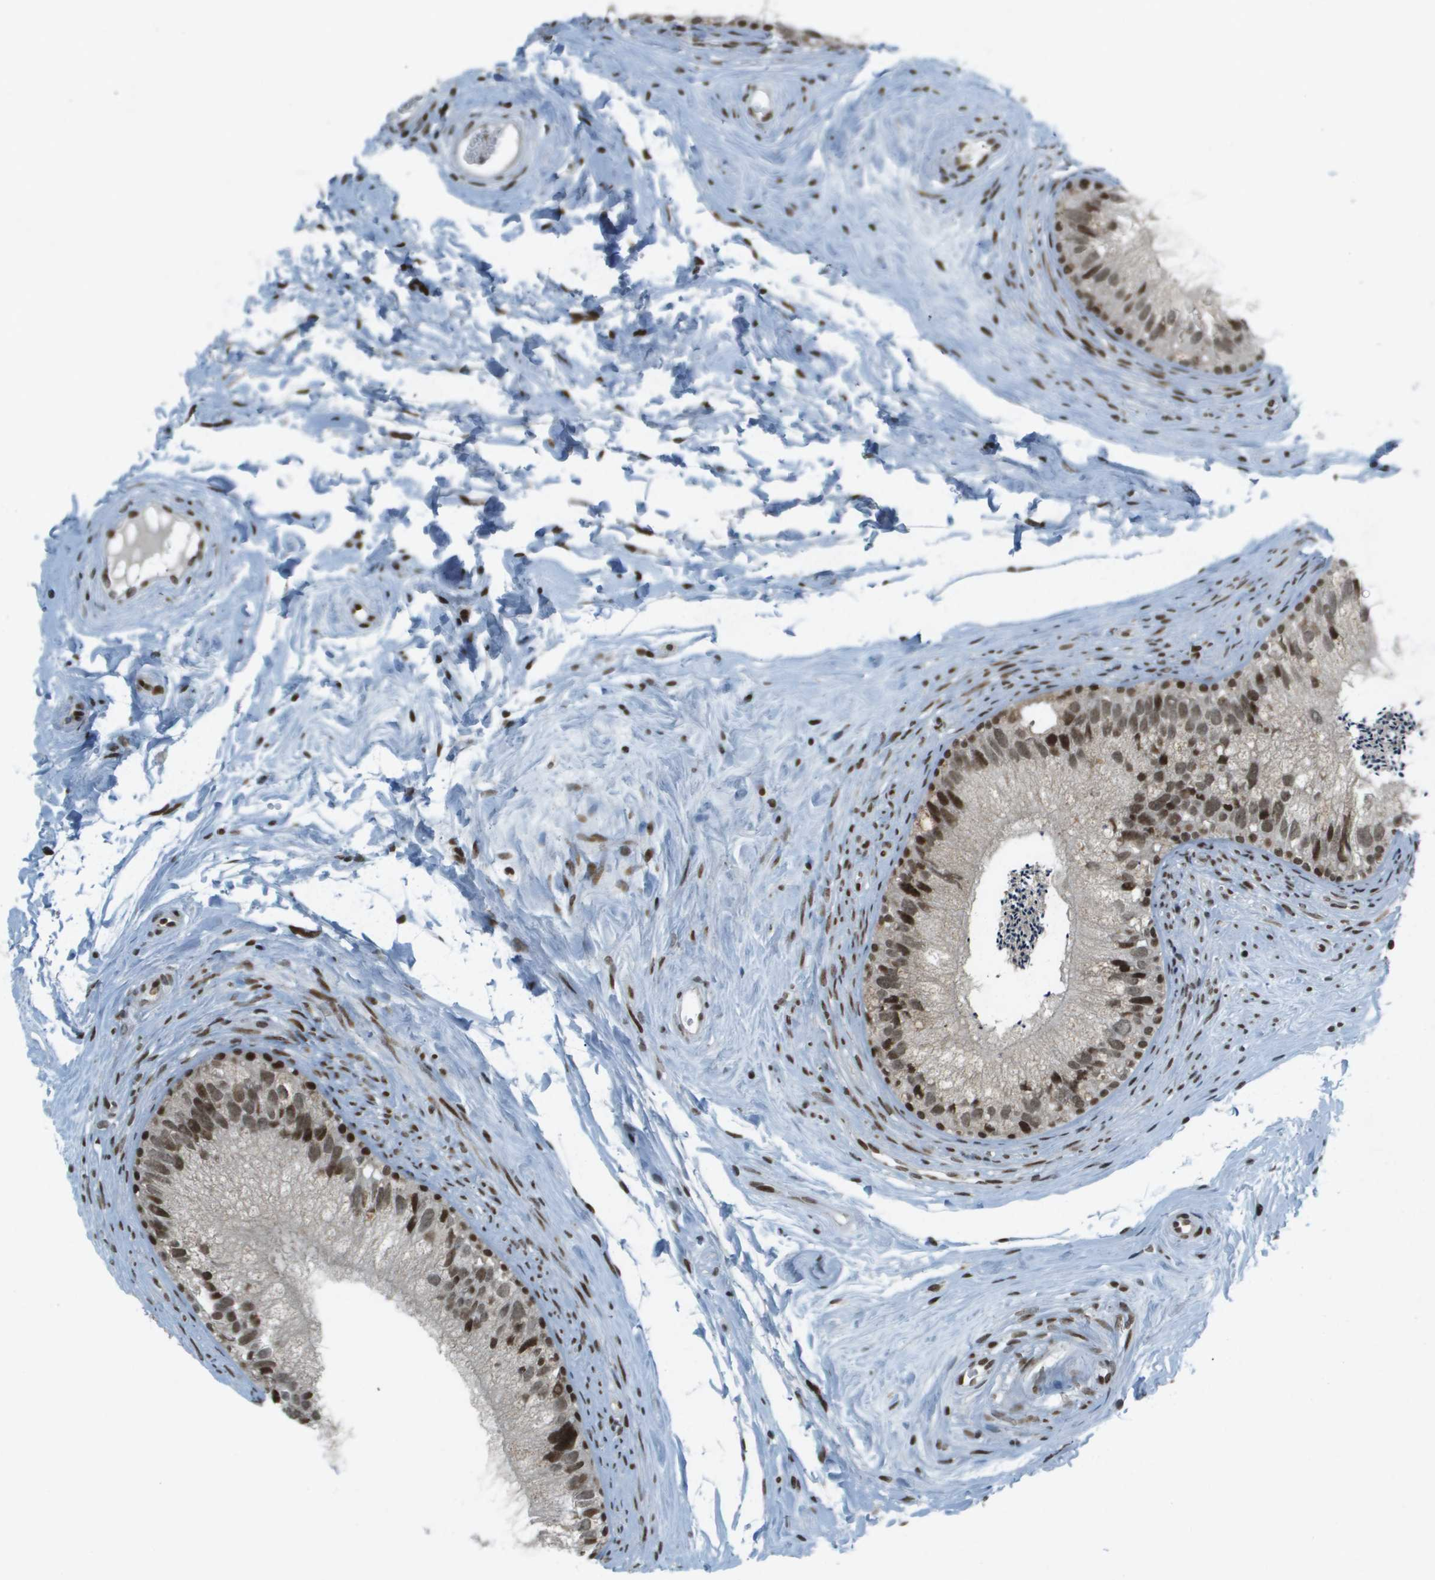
{"staining": {"intensity": "strong", "quantity": ">75%", "location": "nuclear"}, "tissue": "epididymis", "cell_type": "Glandular cells", "image_type": "normal", "snomed": [{"axis": "morphology", "description": "Normal tissue, NOS"}, {"axis": "topography", "description": "Epididymis"}], "caption": "Normal epididymis was stained to show a protein in brown. There is high levels of strong nuclear expression in approximately >75% of glandular cells. The staining was performed using DAB to visualize the protein expression in brown, while the nuclei were stained in blue with hematoxylin (Magnification: 20x).", "gene": "IRF7", "patient": {"sex": "male", "age": 56}}